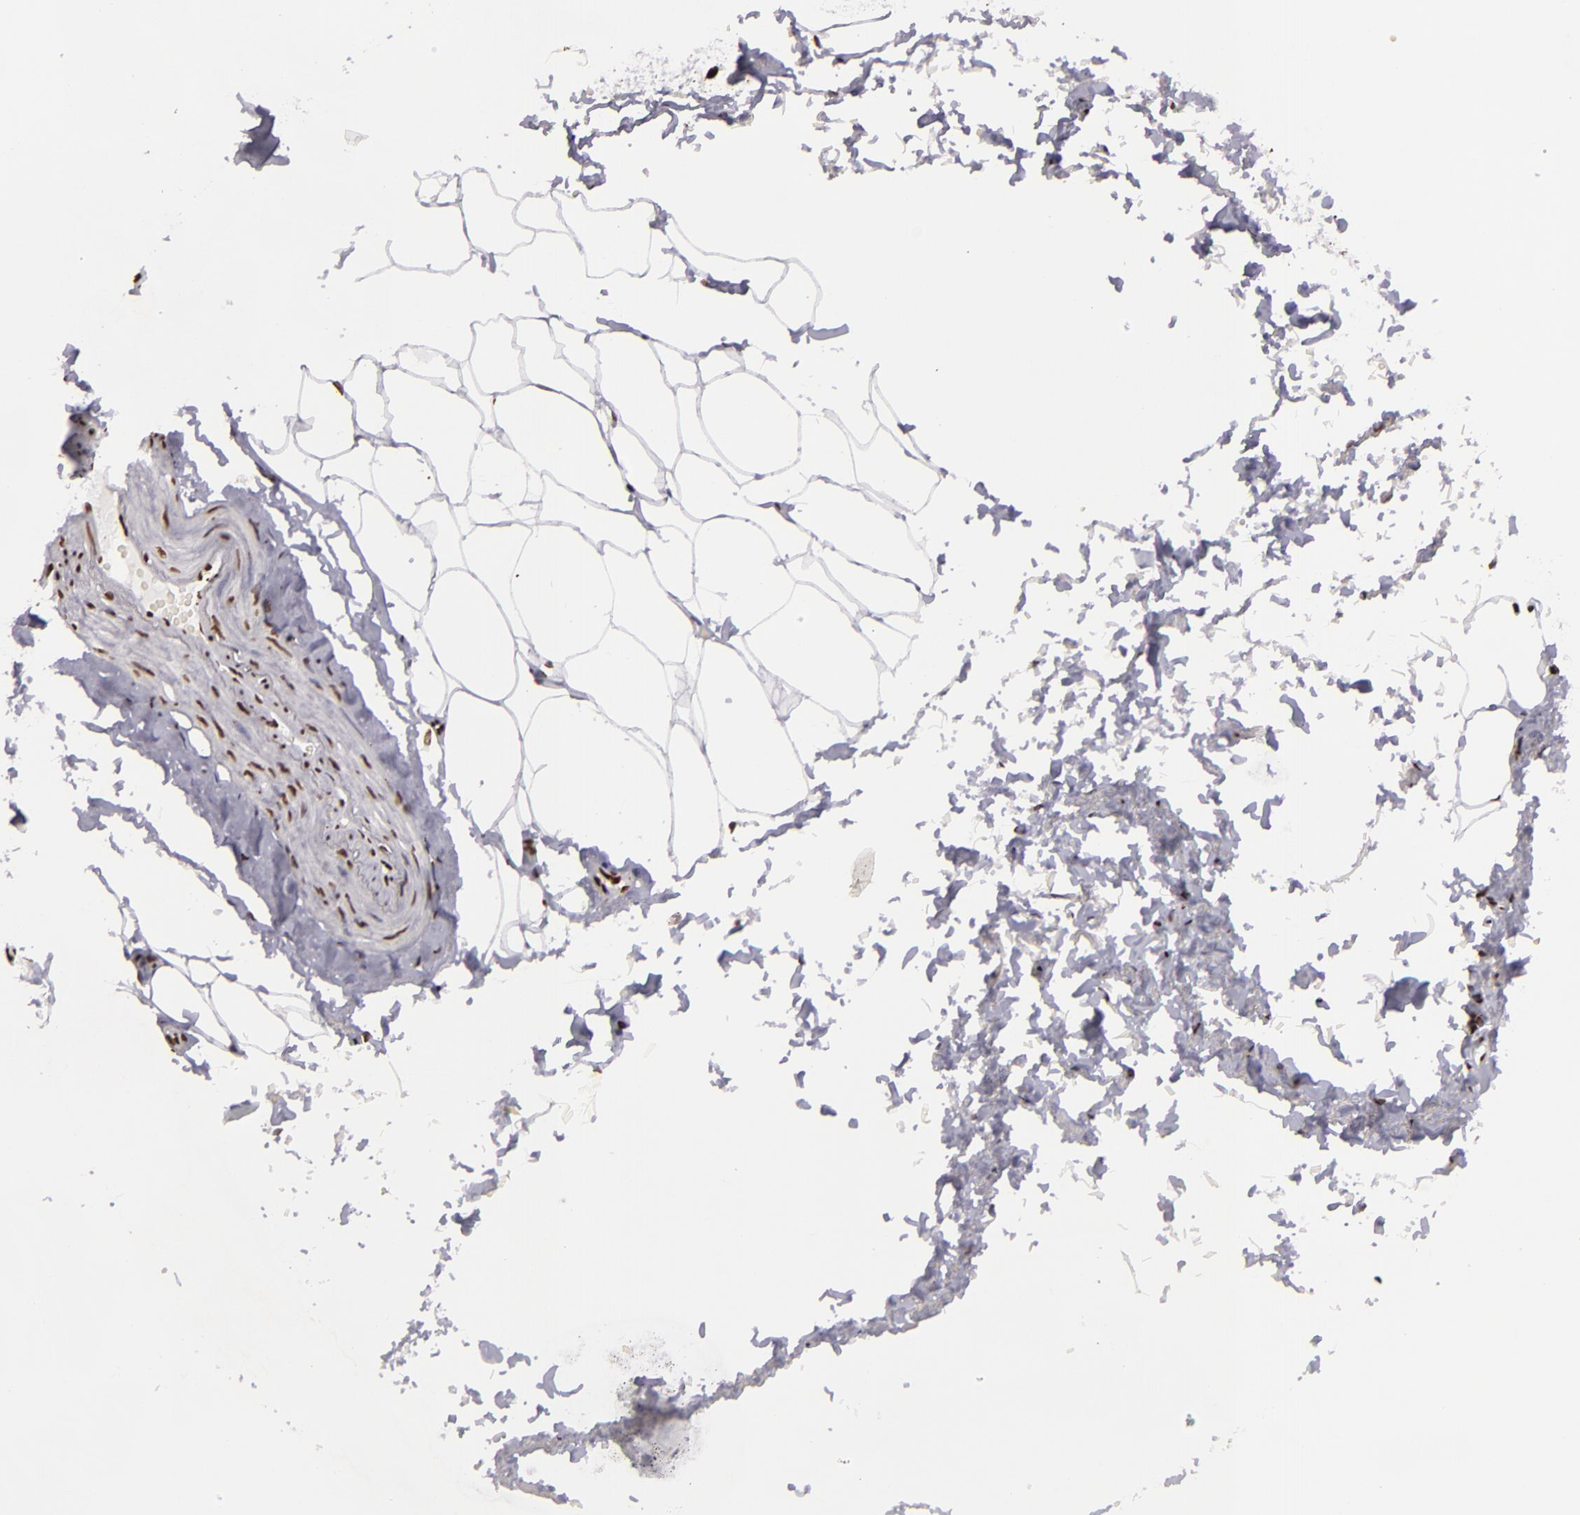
{"staining": {"intensity": "strong", "quantity": ">75%", "location": "nuclear"}, "tissue": "adipose tissue", "cell_type": "Adipocytes", "image_type": "normal", "snomed": [{"axis": "morphology", "description": "Normal tissue, NOS"}, {"axis": "topography", "description": "Soft tissue"}, {"axis": "topography", "description": "Peripheral nerve tissue"}], "caption": "Brown immunohistochemical staining in normal adipose tissue reveals strong nuclear staining in about >75% of adipocytes.", "gene": "SAFB", "patient": {"sex": "female", "age": 68}}